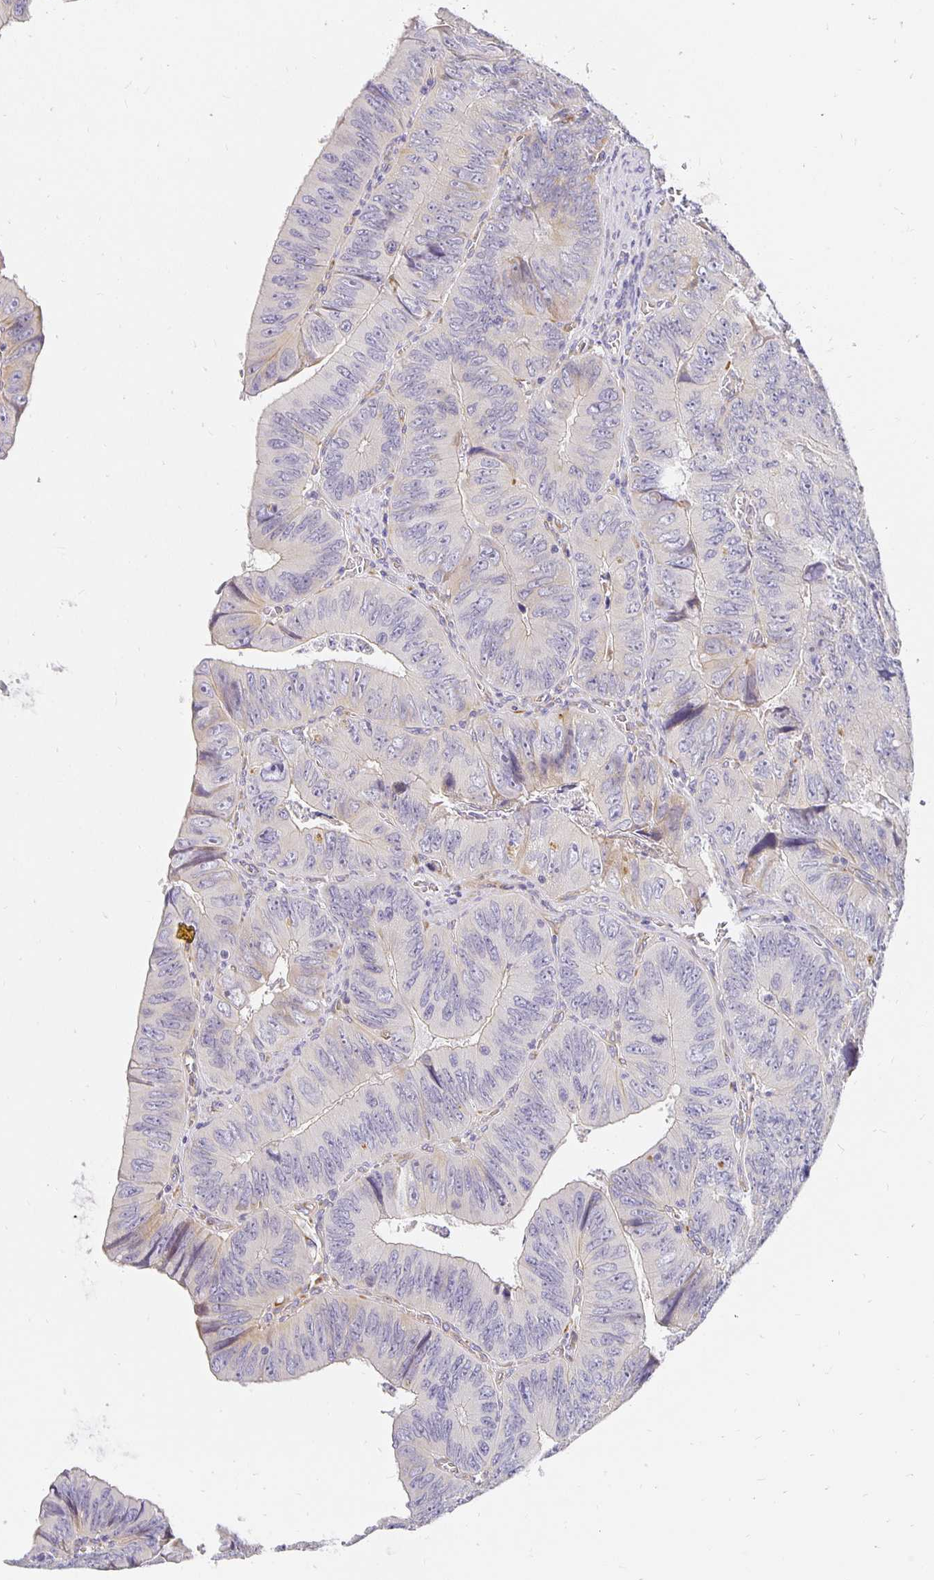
{"staining": {"intensity": "moderate", "quantity": "<25%", "location": "cytoplasmic/membranous"}, "tissue": "colorectal cancer", "cell_type": "Tumor cells", "image_type": "cancer", "snomed": [{"axis": "morphology", "description": "Adenocarcinoma, NOS"}, {"axis": "topography", "description": "Colon"}], "caption": "Protein analysis of colorectal cancer tissue demonstrates moderate cytoplasmic/membranous expression in about <25% of tumor cells.", "gene": "PLOD1", "patient": {"sex": "female", "age": 84}}